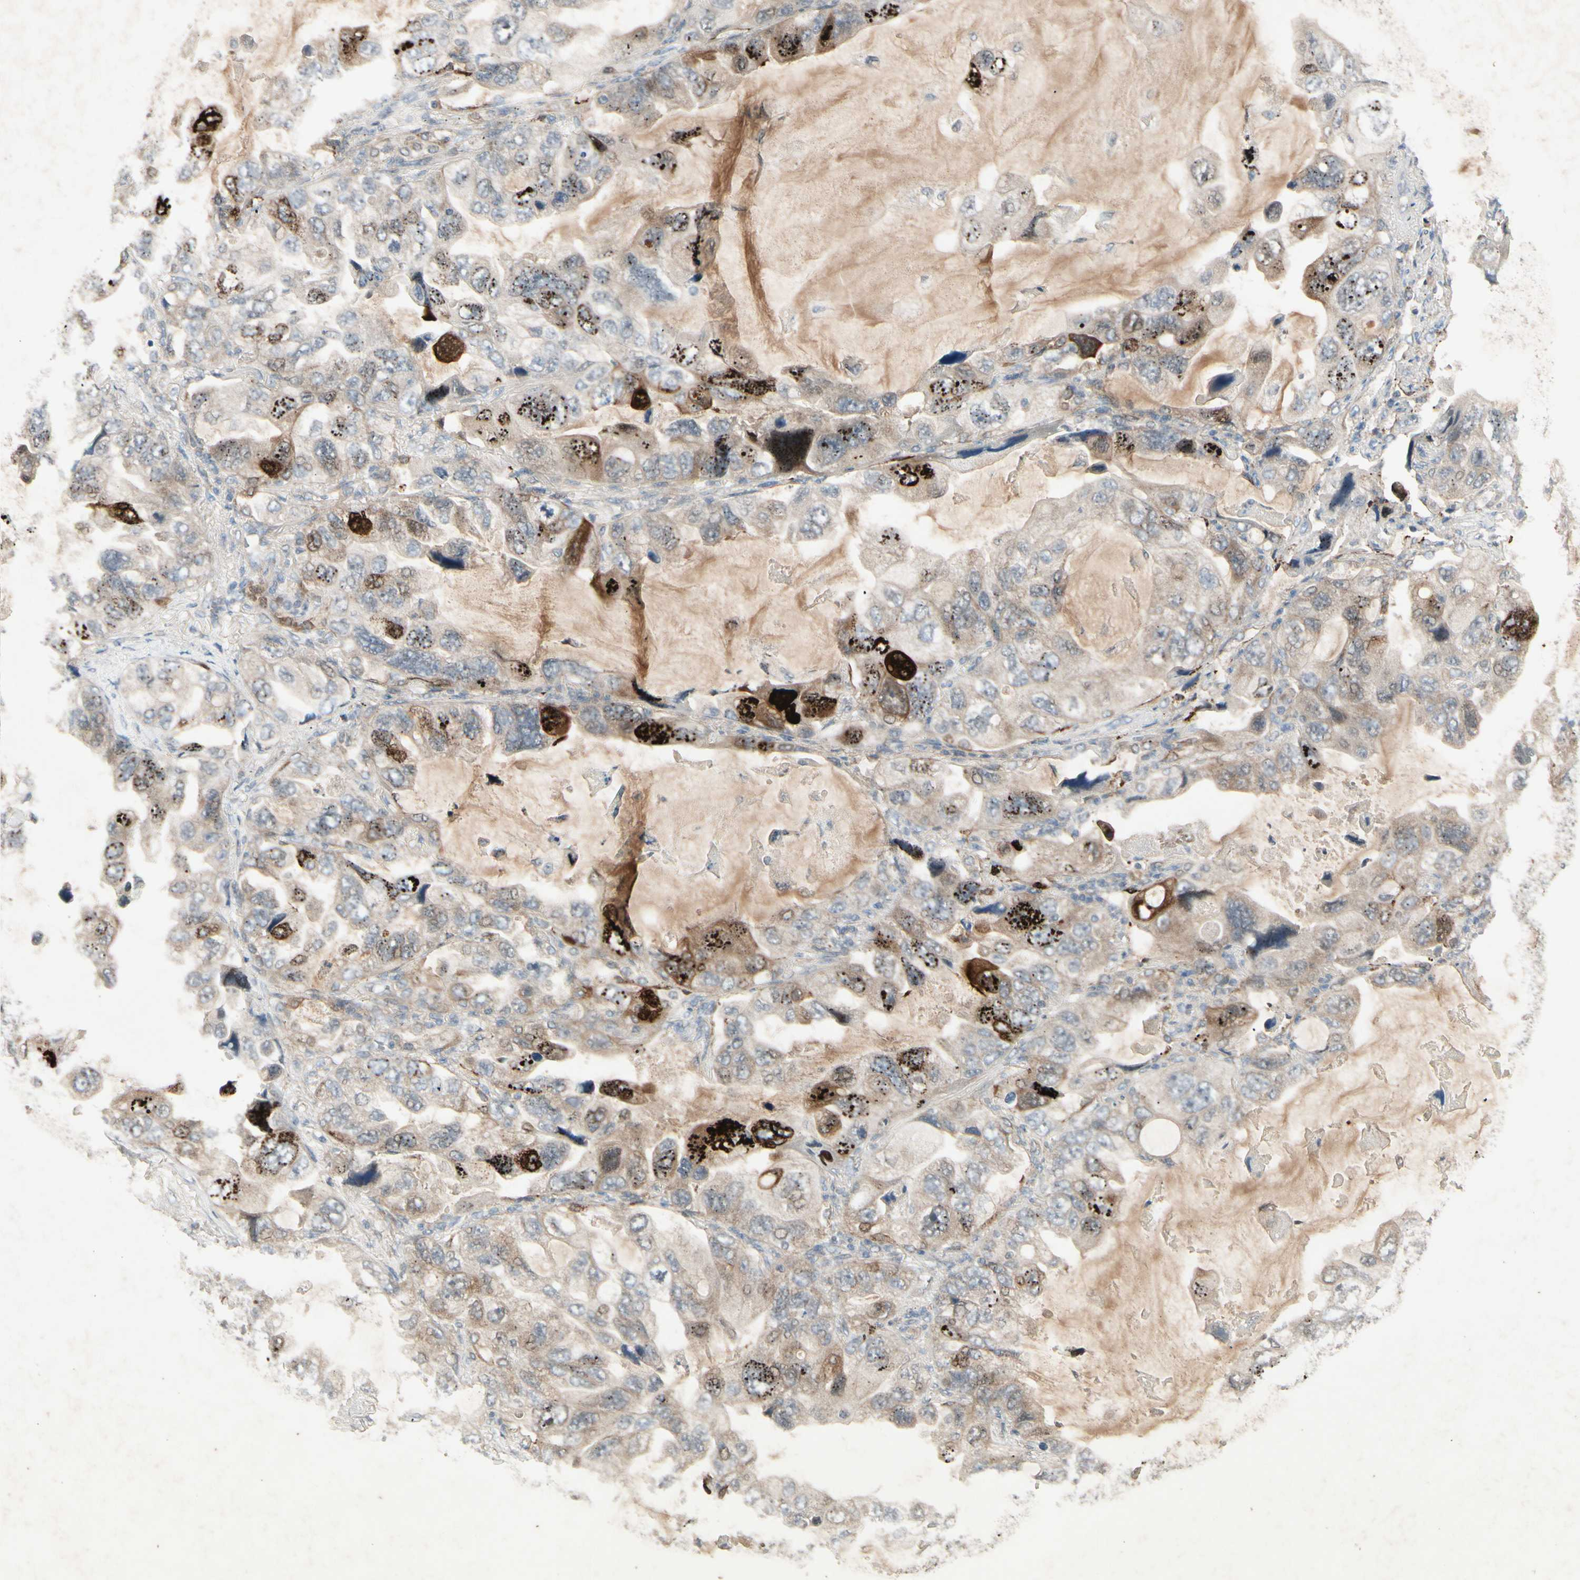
{"staining": {"intensity": "strong", "quantity": "<25%", "location": "cytoplasmic/membranous"}, "tissue": "lung cancer", "cell_type": "Tumor cells", "image_type": "cancer", "snomed": [{"axis": "morphology", "description": "Squamous cell carcinoma, NOS"}, {"axis": "topography", "description": "Lung"}], "caption": "Human squamous cell carcinoma (lung) stained with a protein marker shows strong staining in tumor cells.", "gene": "FHDC1", "patient": {"sex": "female", "age": 73}}